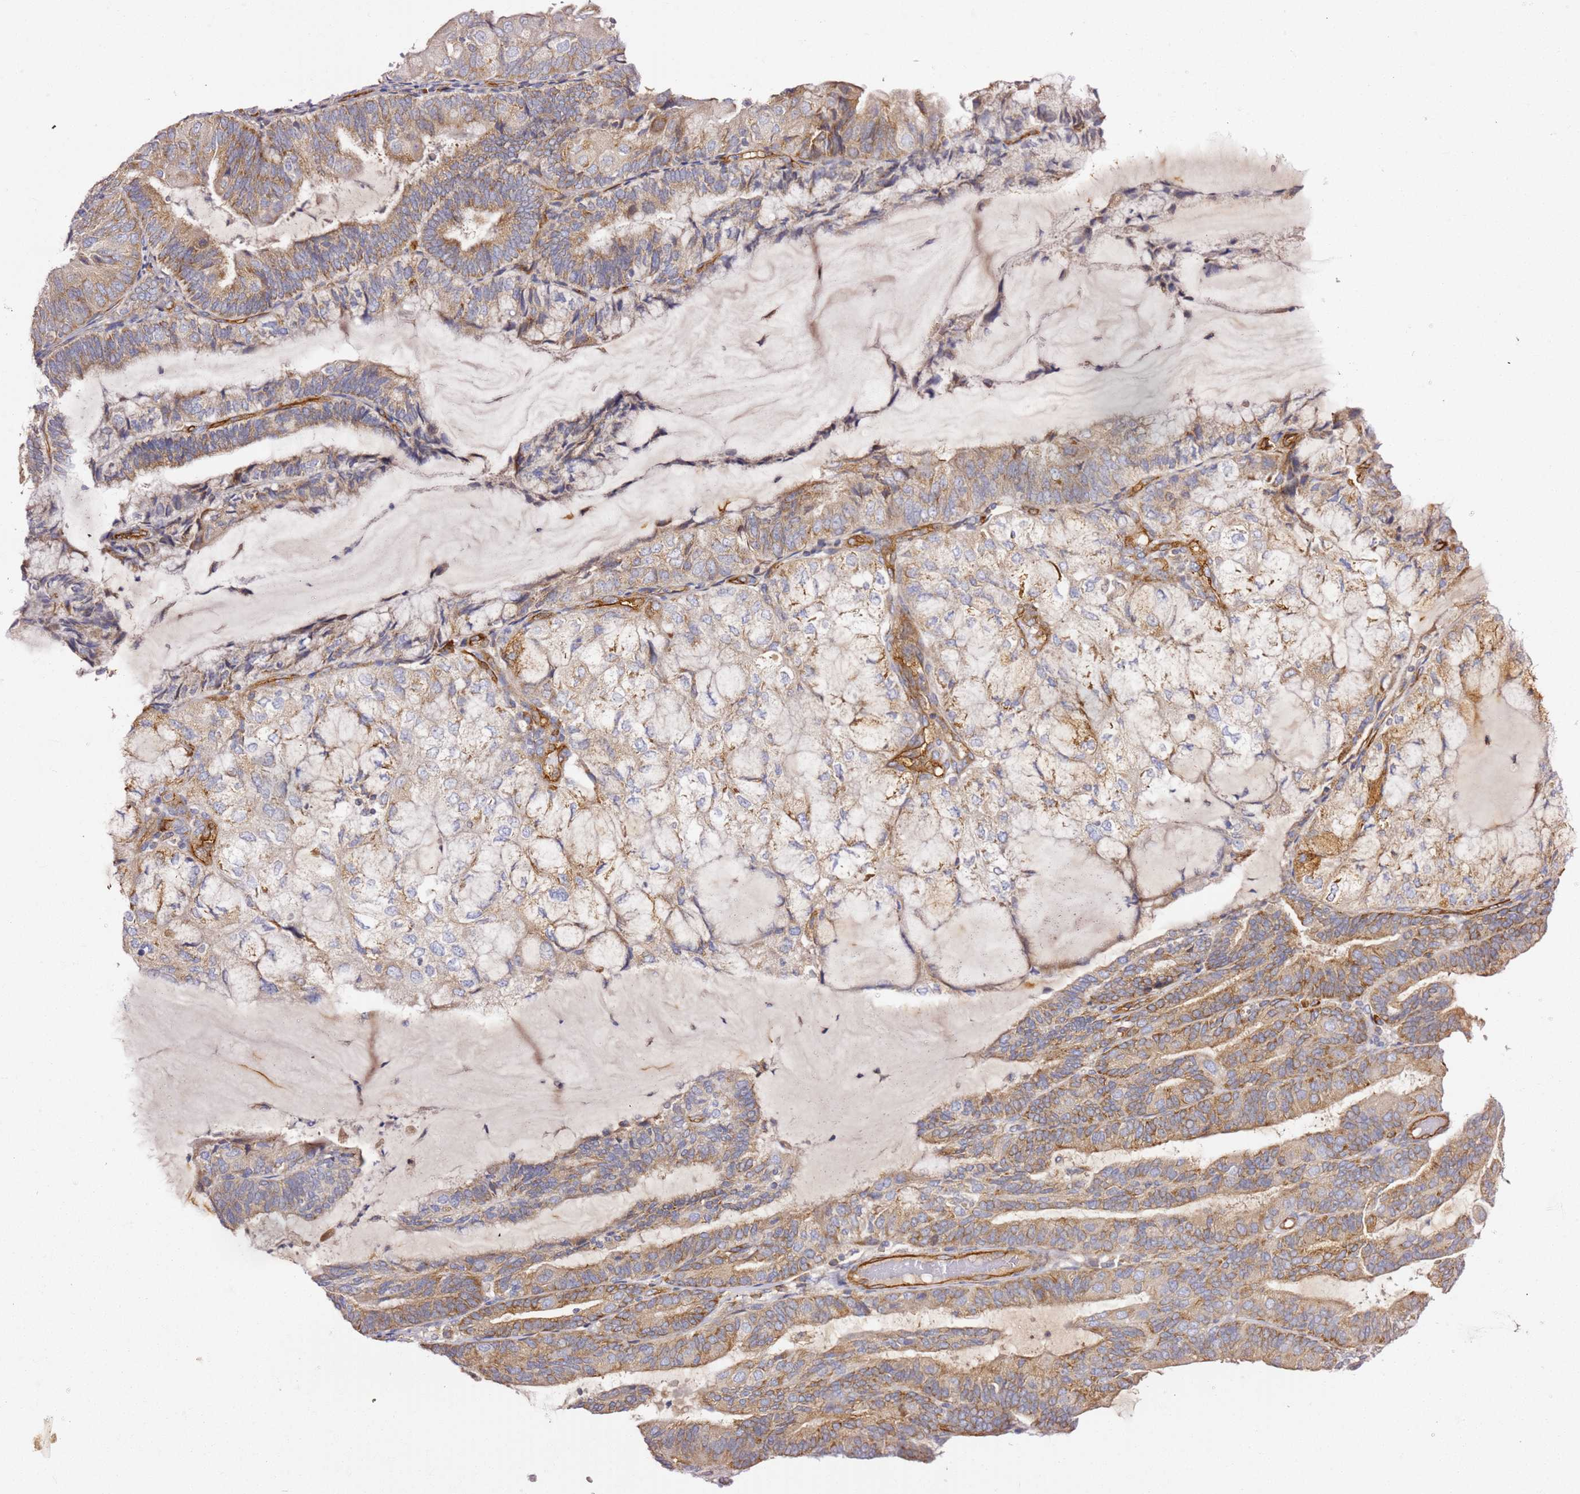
{"staining": {"intensity": "moderate", "quantity": ">75%", "location": "cytoplasmic/membranous"}, "tissue": "endometrial cancer", "cell_type": "Tumor cells", "image_type": "cancer", "snomed": [{"axis": "morphology", "description": "Adenocarcinoma, NOS"}, {"axis": "topography", "description": "Endometrium"}], "caption": "Endometrial cancer (adenocarcinoma) stained with a protein marker displays moderate staining in tumor cells.", "gene": "KIF7", "patient": {"sex": "female", "age": 81}}